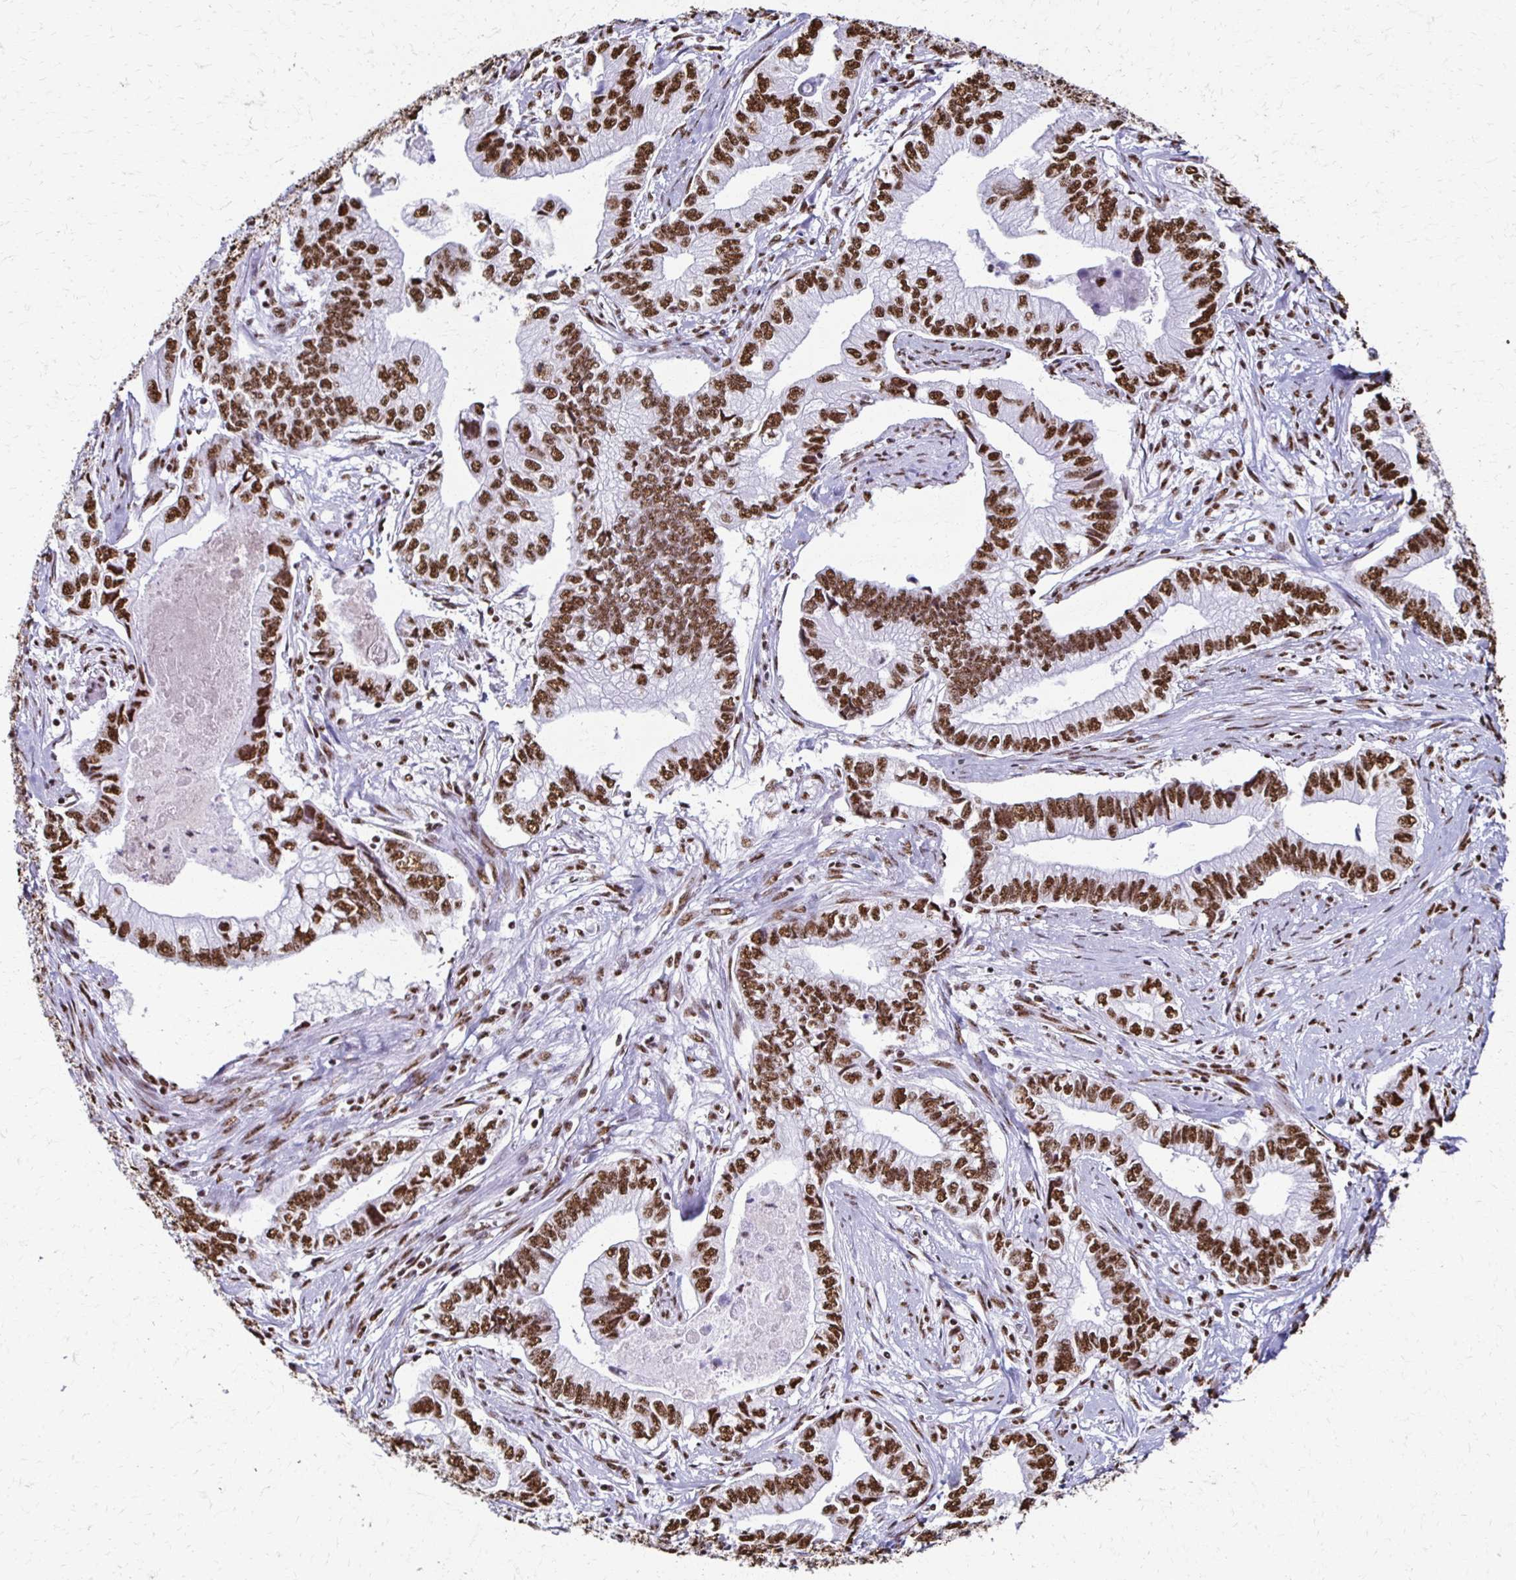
{"staining": {"intensity": "strong", "quantity": ">75%", "location": "nuclear"}, "tissue": "stomach cancer", "cell_type": "Tumor cells", "image_type": "cancer", "snomed": [{"axis": "morphology", "description": "Adenocarcinoma, NOS"}, {"axis": "topography", "description": "Pancreas"}, {"axis": "topography", "description": "Stomach, upper"}], "caption": "The image demonstrates immunohistochemical staining of stomach cancer. There is strong nuclear positivity is appreciated in about >75% of tumor cells.", "gene": "NONO", "patient": {"sex": "male", "age": 77}}